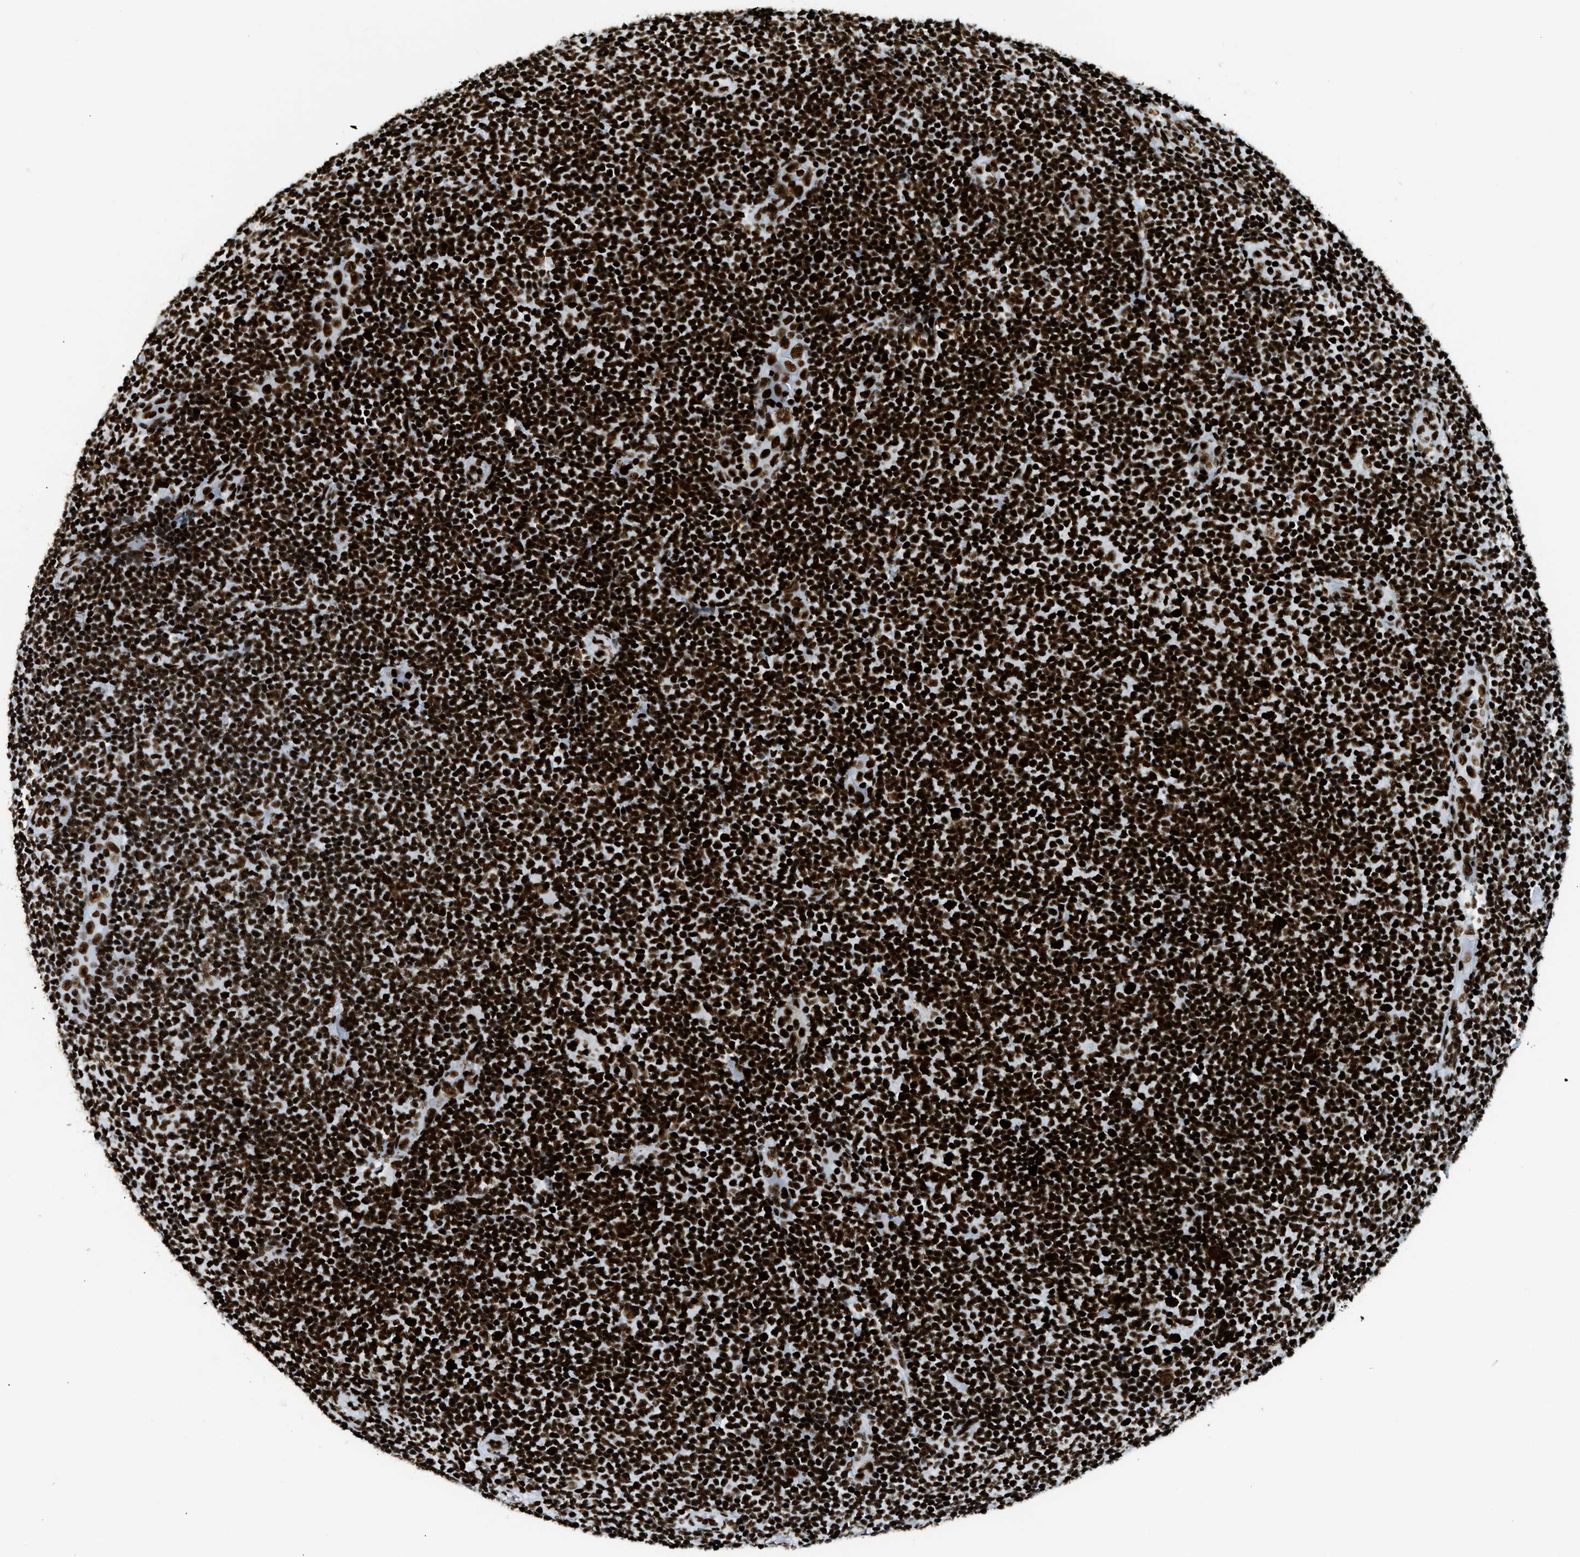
{"staining": {"intensity": "strong", "quantity": ">75%", "location": "nuclear"}, "tissue": "lymphoma", "cell_type": "Tumor cells", "image_type": "cancer", "snomed": [{"axis": "morphology", "description": "Malignant lymphoma, non-Hodgkin's type, Low grade"}, {"axis": "topography", "description": "Lymph node"}], "caption": "Lymphoma tissue demonstrates strong nuclear staining in about >75% of tumor cells, visualized by immunohistochemistry.", "gene": "PIF1", "patient": {"sex": "male", "age": 83}}